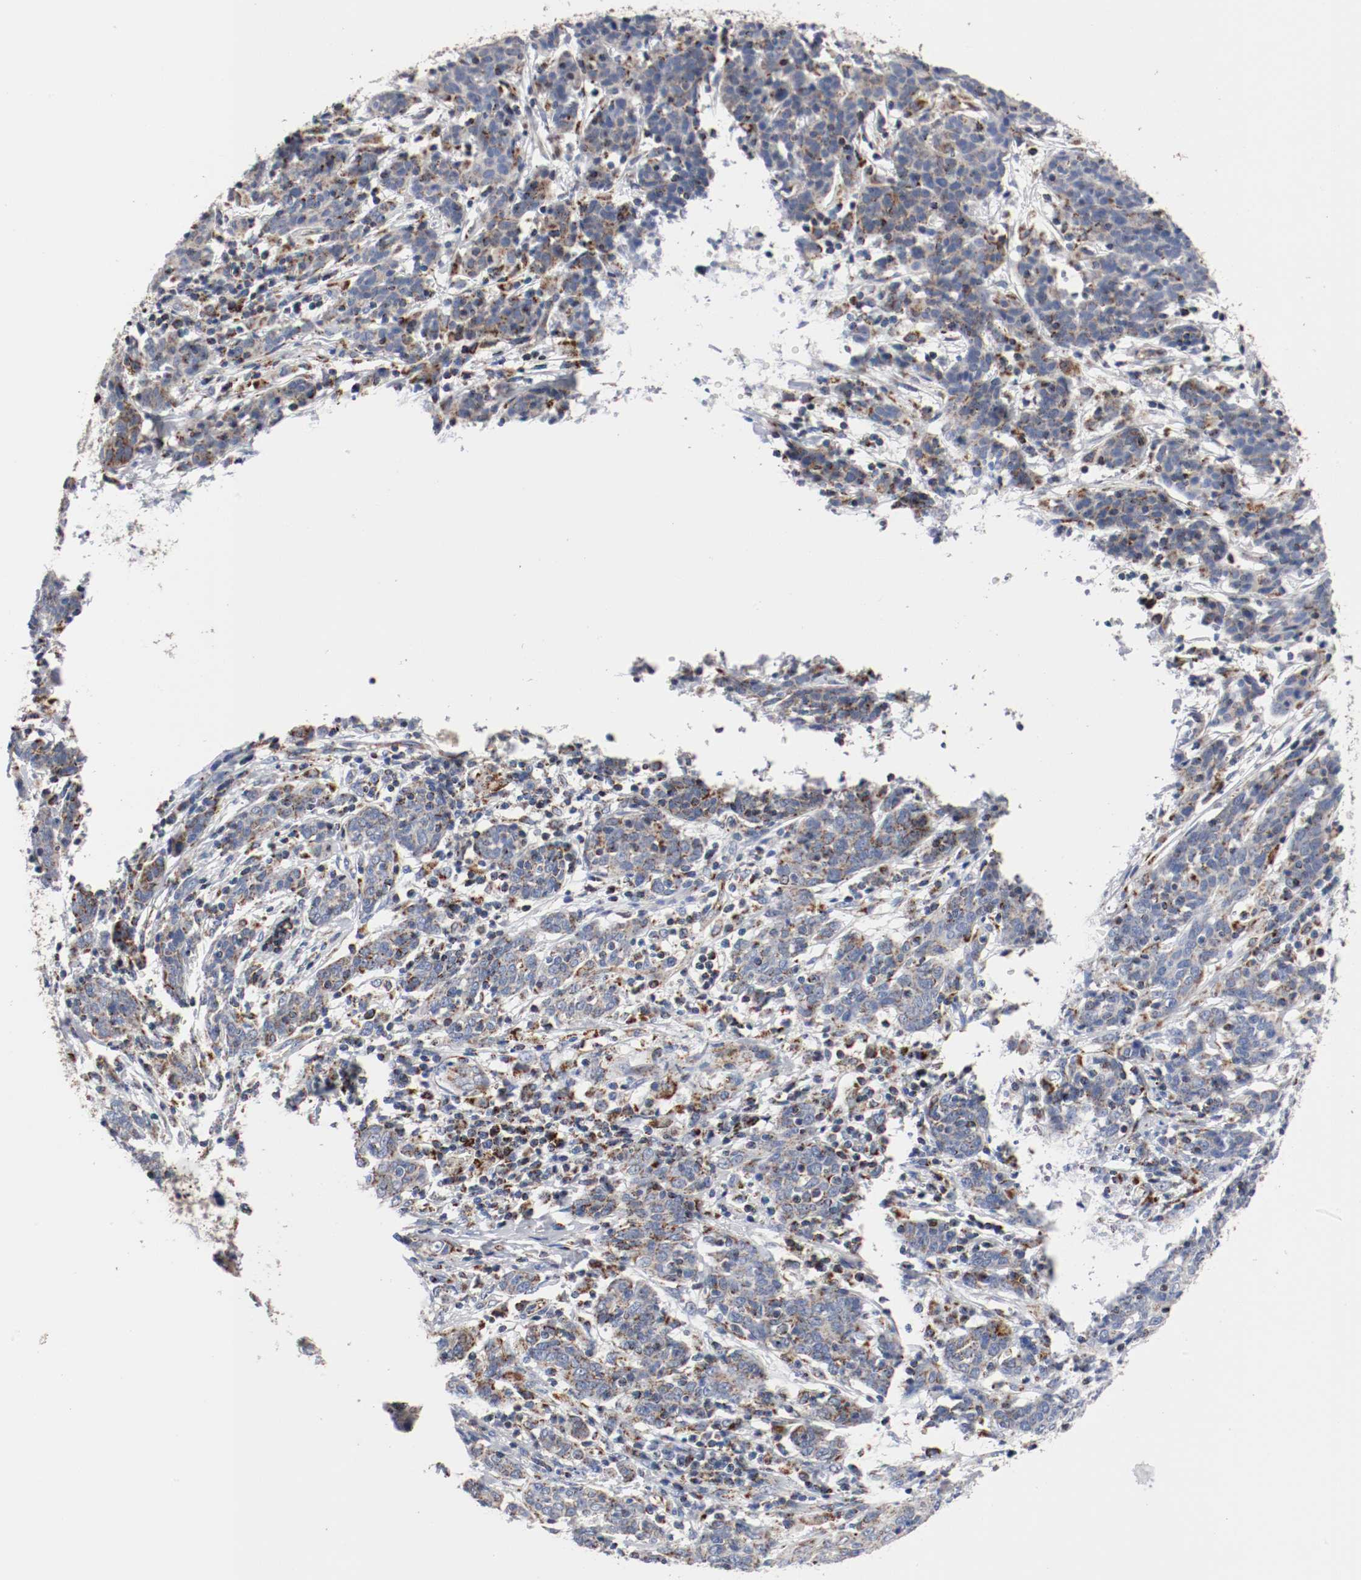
{"staining": {"intensity": "moderate", "quantity": "25%-75%", "location": "cytoplasmic/membranous"}, "tissue": "cervical cancer", "cell_type": "Tumor cells", "image_type": "cancer", "snomed": [{"axis": "morphology", "description": "Normal tissue, NOS"}, {"axis": "morphology", "description": "Squamous cell carcinoma, NOS"}, {"axis": "topography", "description": "Cervix"}], "caption": "Immunohistochemical staining of cervical cancer shows medium levels of moderate cytoplasmic/membranous expression in about 25%-75% of tumor cells.", "gene": "TUBD1", "patient": {"sex": "female", "age": 67}}